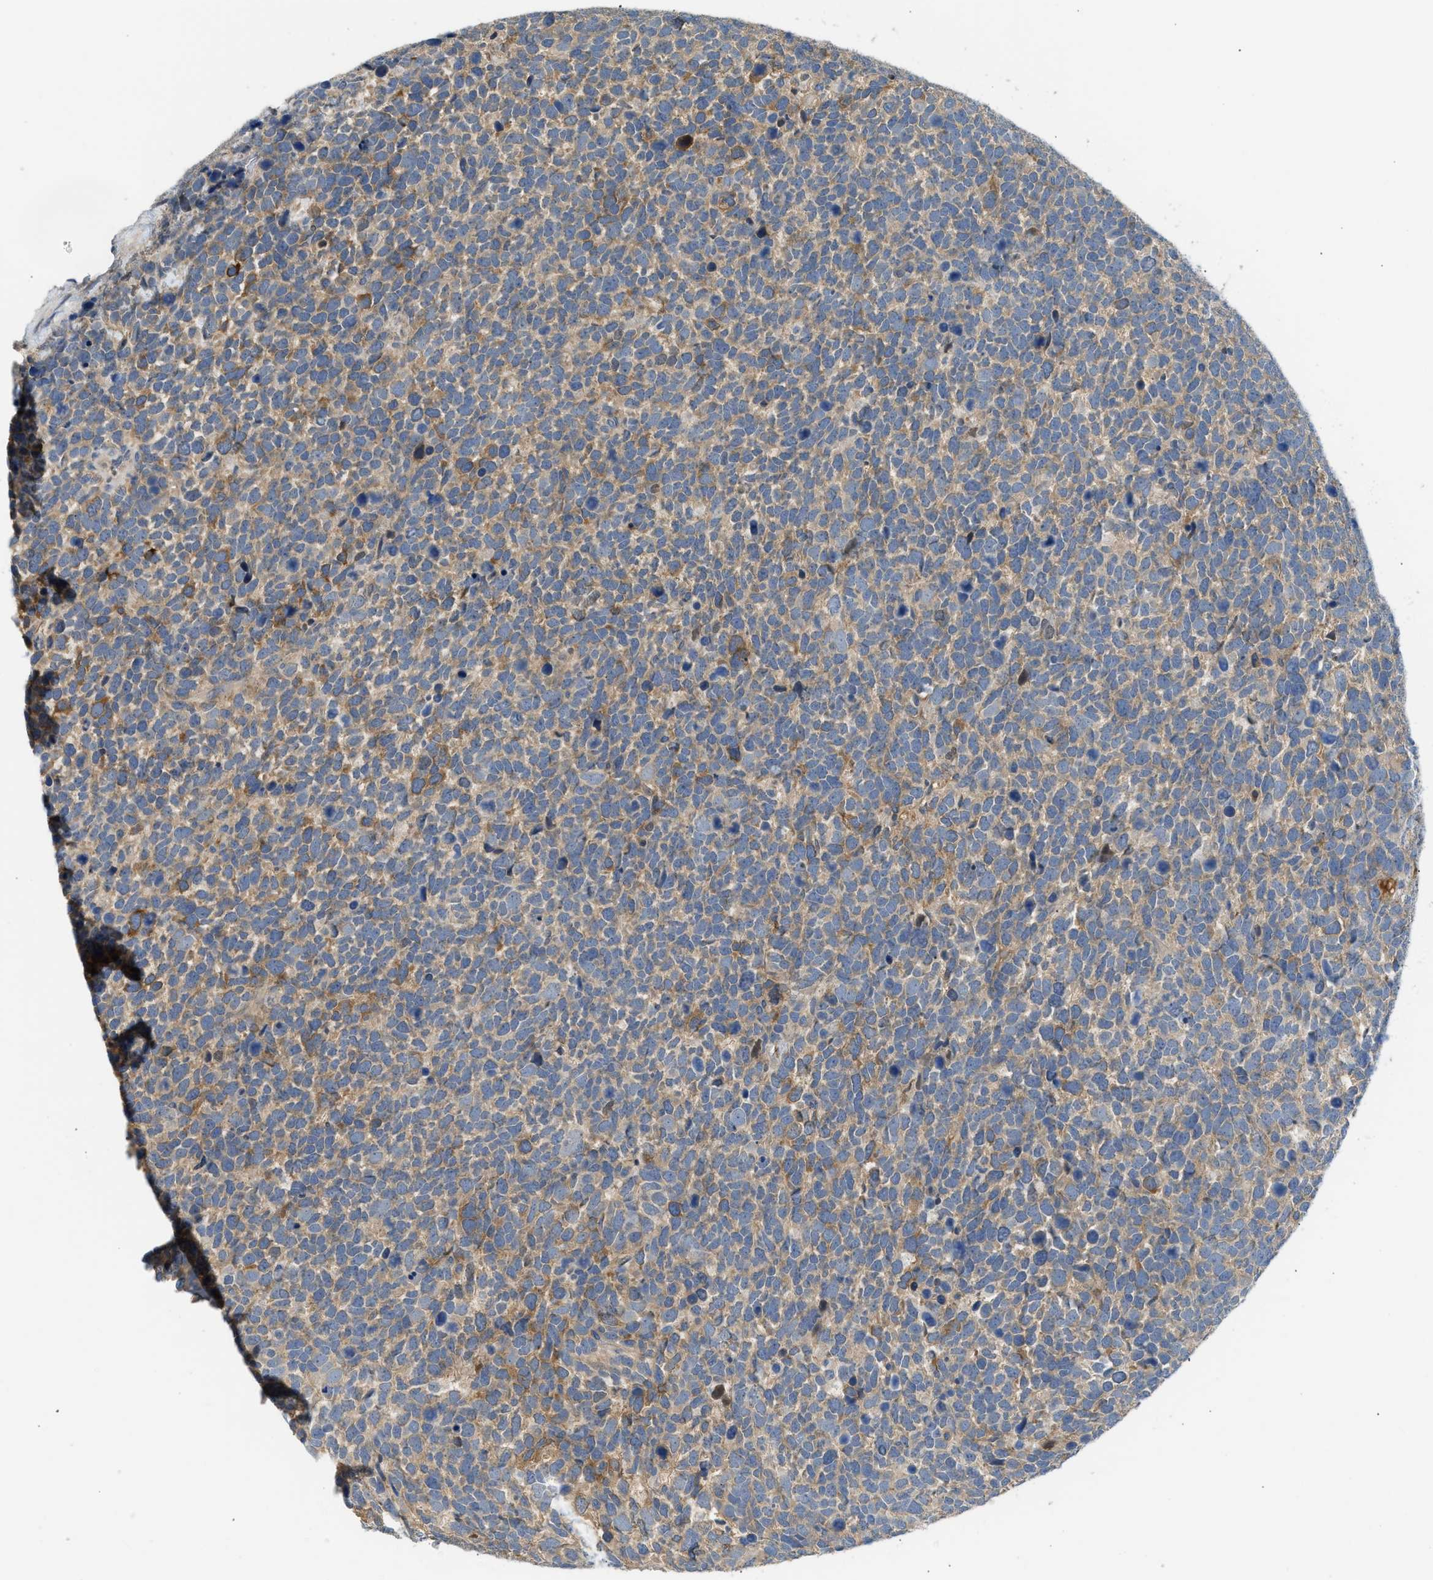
{"staining": {"intensity": "weak", "quantity": ">75%", "location": "cytoplasmic/membranous"}, "tissue": "urothelial cancer", "cell_type": "Tumor cells", "image_type": "cancer", "snomed": [{"axis": "morphology", "description": "Urothelial carcinoma, High grade"}, {"axis": "topography", "description": "Urinary bladder"}], "caption": "Immunohistochemical staining of urothelial carcinoma (high-grade) displays low levels of weak cytoplasmic/membranous protein positivity in approximately >75% of tumor cells.", "gene": "RHBDF2", "patient": {"sex": "female", "age": 82}}